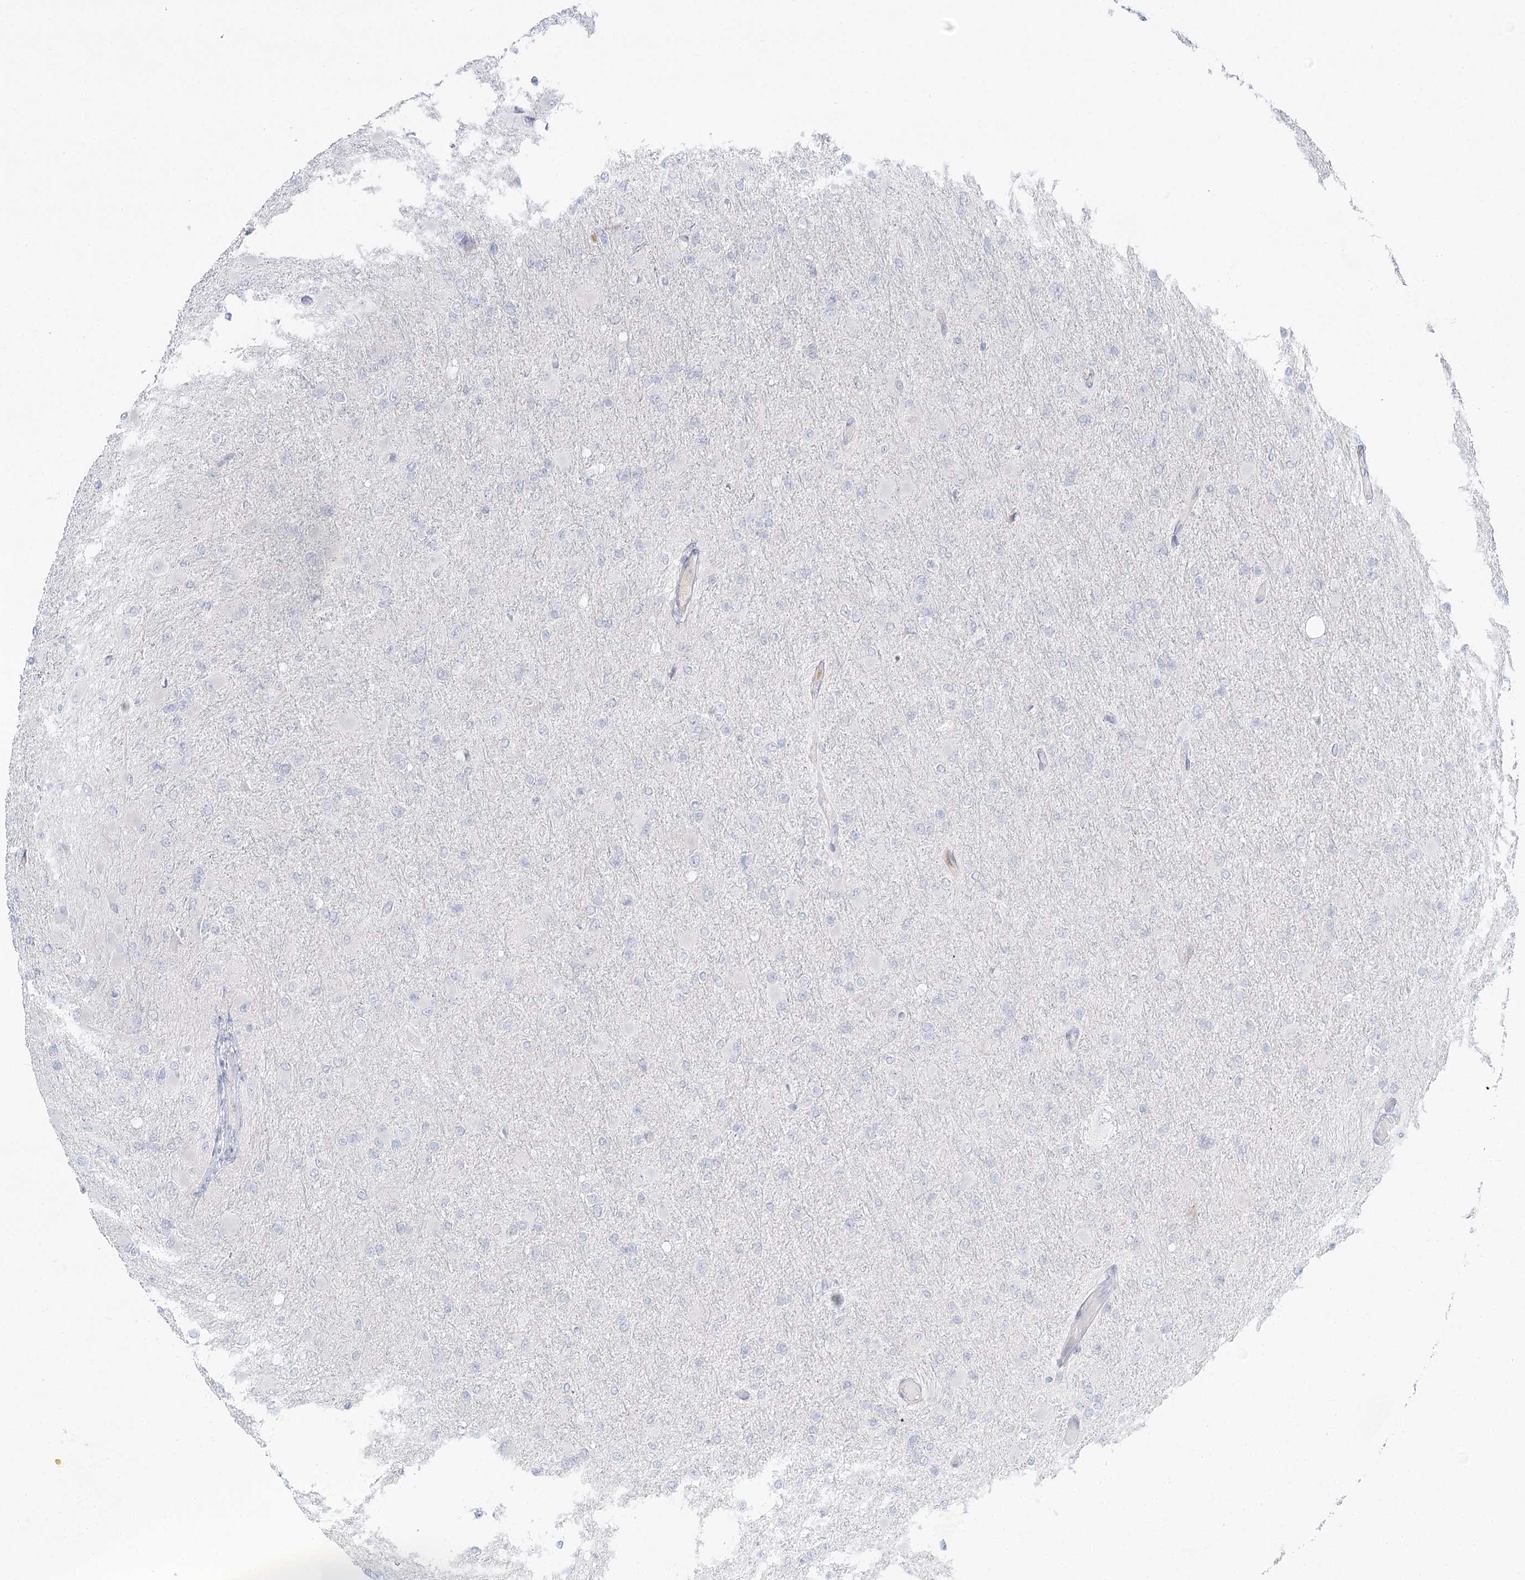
{"staining": {"intensity": "negative", "quantity": "none", "location": "none"}, "tissue": "glioma", "cell_type": "Tumor cells", "image_type": "cancer", "snomed": [{"axis": "morphology", "description": "Glioma, malignant, High grade"}, {"axis": "topography", "description": "Cerebral cortex"}], "caption": "This micrograph is of malignant glioma (high-grade) stained with IHC to label a protein in brown with the nuclei are counter-stained blue. There is no expression in tumor cells.", "gene": "DMGDH", "patient": {"sex": "female", "age": 36}}